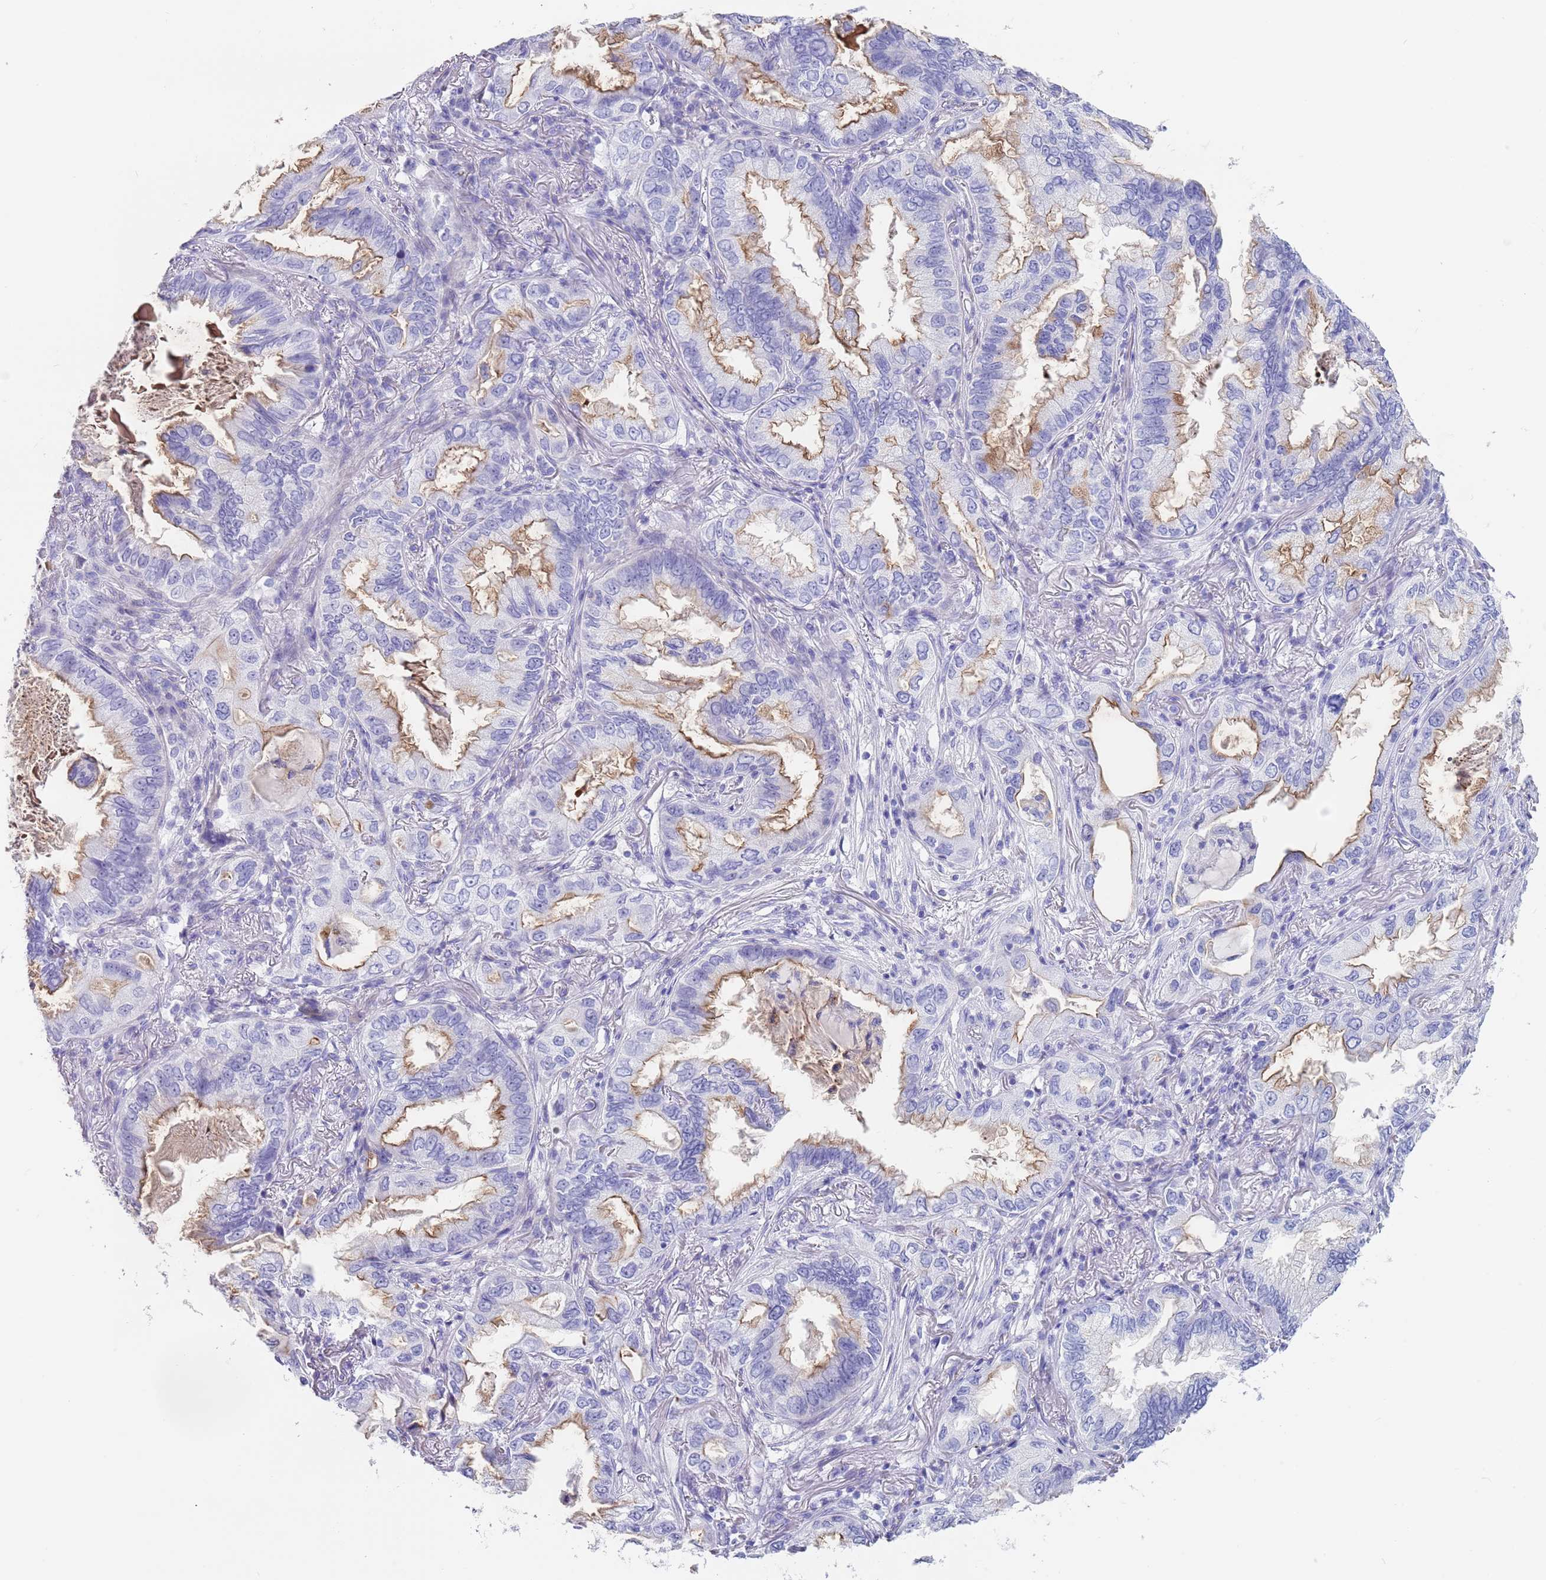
{"staining": {"intensity": "moderate", "quantity": "25%-75%", "location": "cytoplasmic/membranous"}, "tissue": "lung cancer", "cell_type": "Tumor cells", "image_type": "cancer", "snomed": [{"axis": "morphology", "description": "Adenocarcinoma, NOS"}, {"axis": "topography", "description": "Lung"}], "caption": "This photomicrograph exhibits lung adenocarcinoma stained with IHC to label a protein in brown. The cytoplasmic/membranous of tumor cells show moderate positivity for the protein. Nuclei are counter-stained blue.", "gene": "CPXM2", "patient": {"sex": "female", "age": 69}}